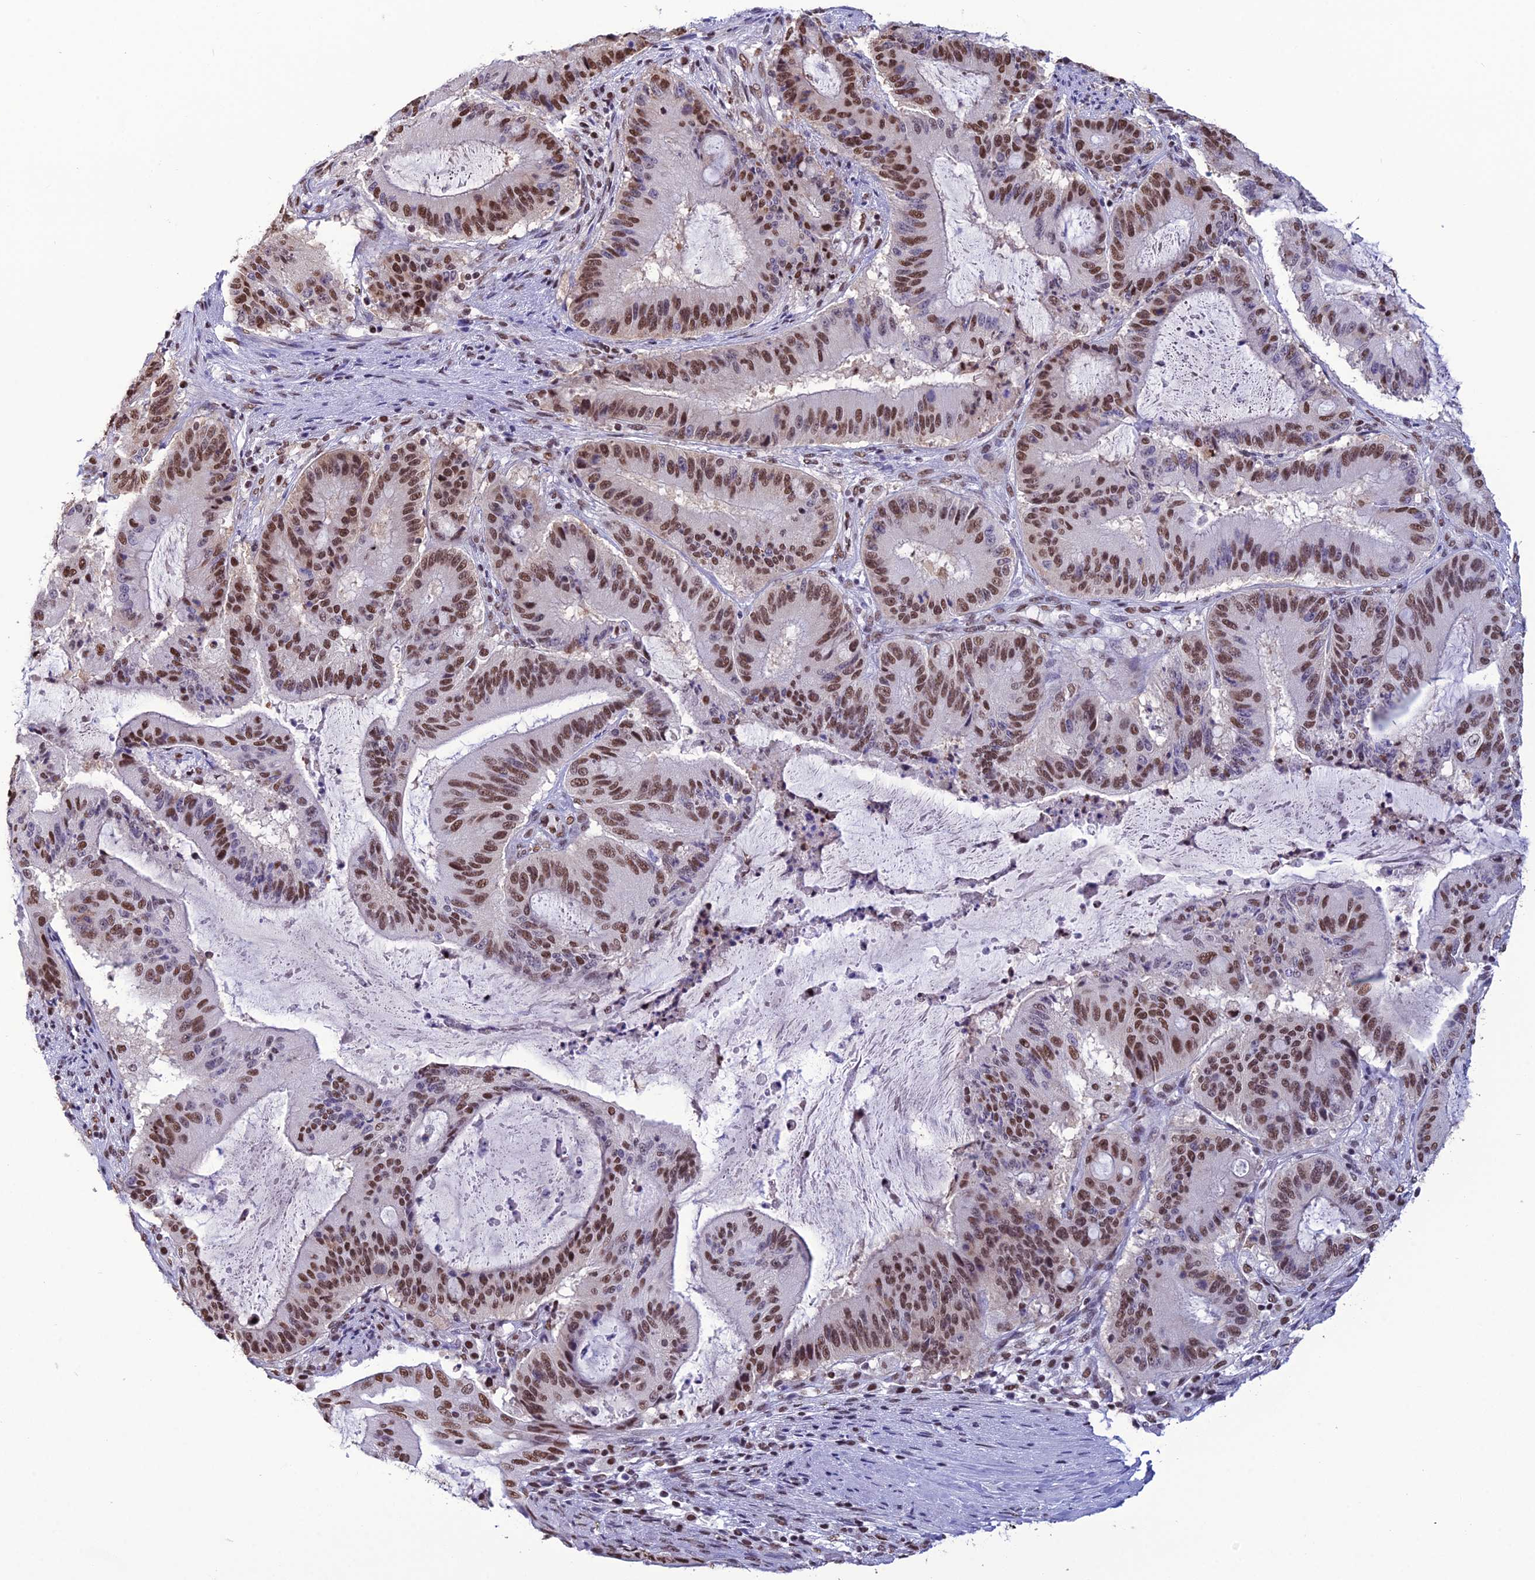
{"staining": {"intensity": "strong", "quantity": "25%-75%", "location": "nuclear"}, "tissue": "liver cancer", "cell_type": "Tumor cells", "image_type": "cancer", "snomed": [{"axis": "morphology", "description": "Normal tissue, NOS"}, {"axis": "morphology", "description": "Cholangiocarcinoma"}, {"axis": "topography", "description": "Liver"}, {"axis": "topography", "description": "Peripheral nerve tissue"}], "caption": "There is high levels of strong nuclear positivity in tumor cells of cholangiocarcinoma (liver), as demonstrated by immunohistochemical staining (brown color).", "gene": "PRAMEF12", "patient": {"sex": "female", "age": 73}}